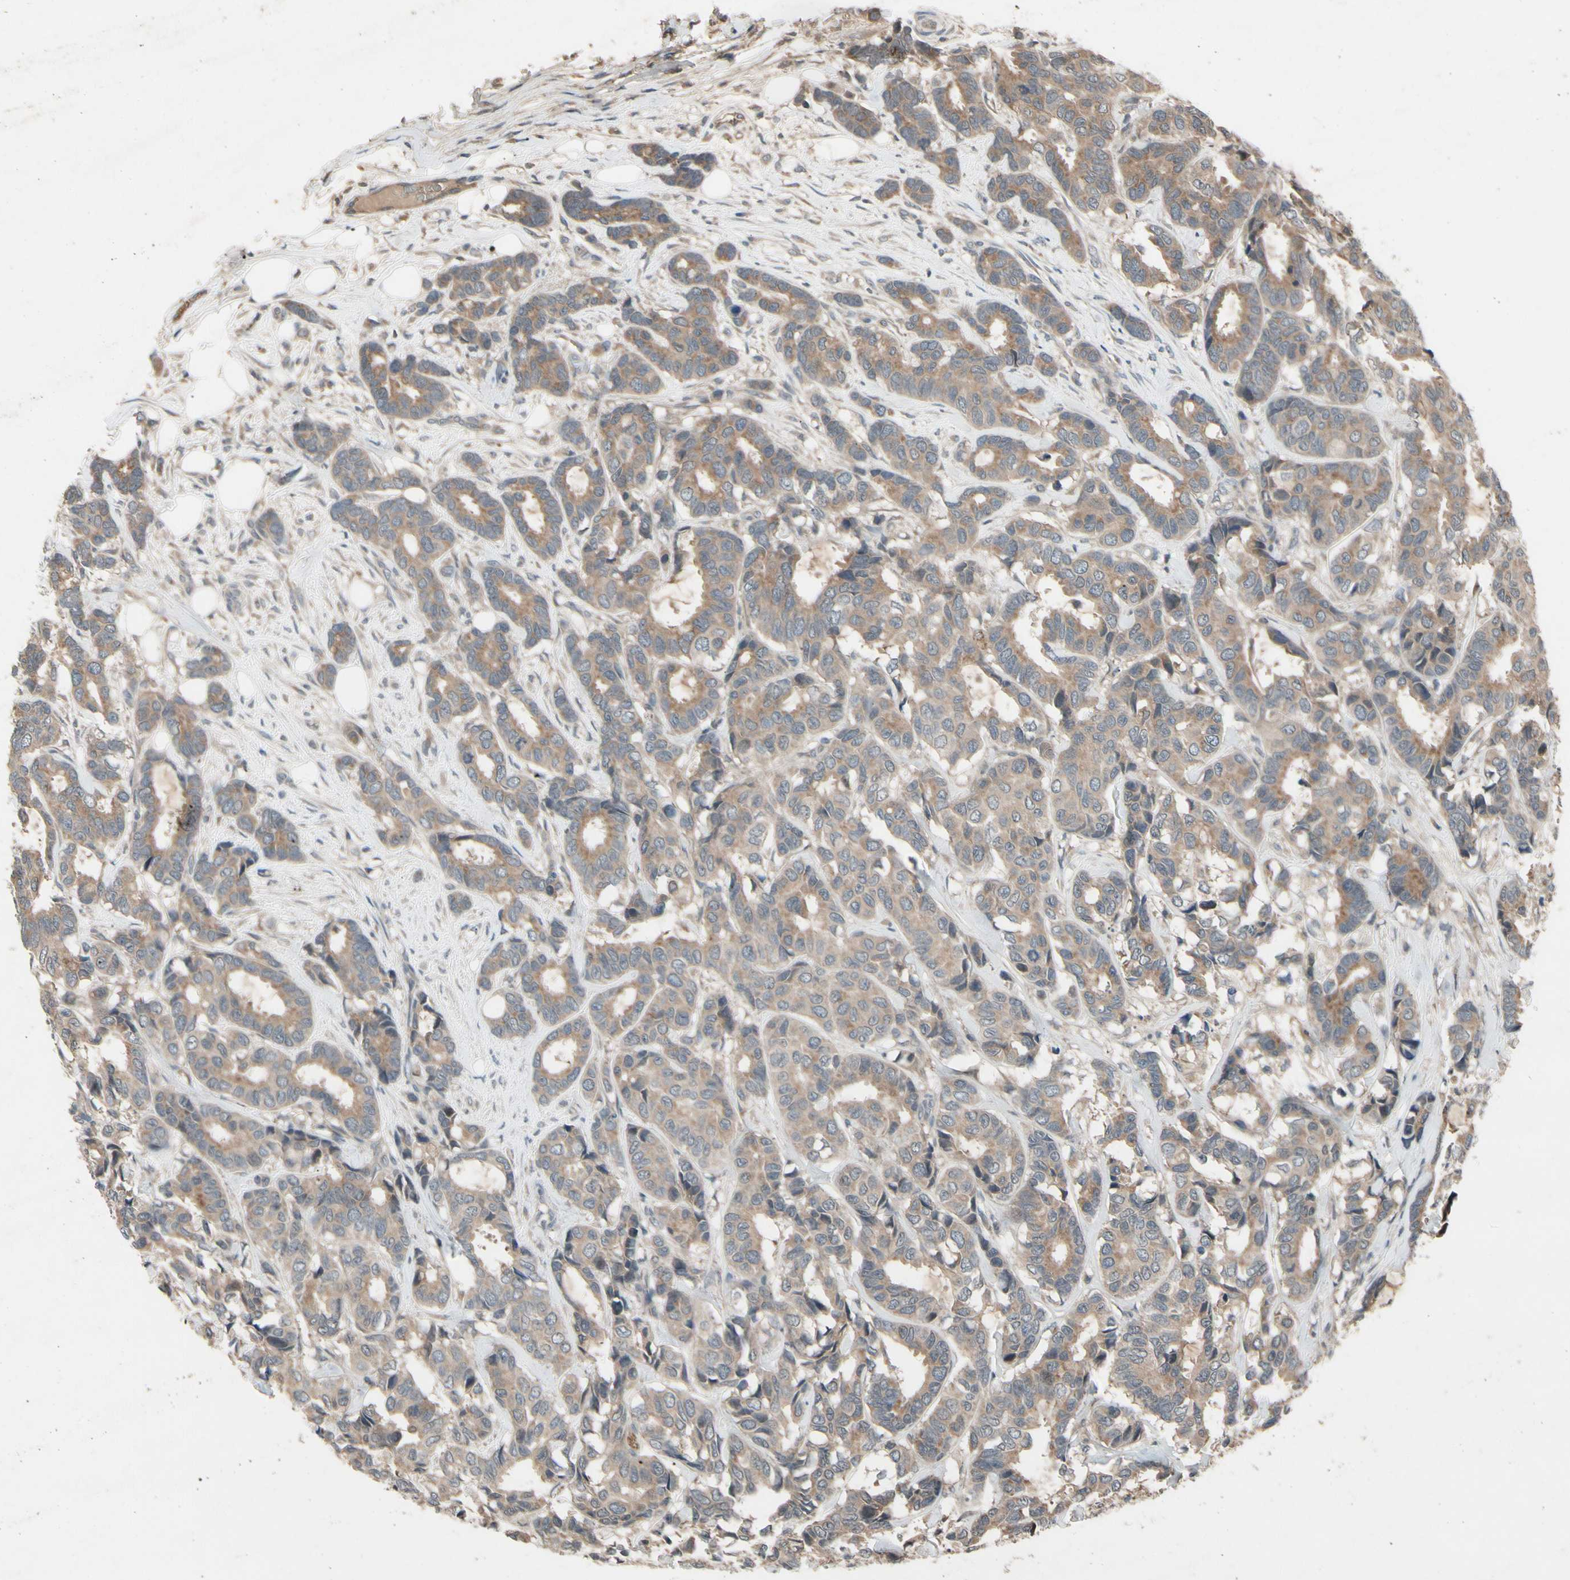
{"staining": {"intensity": "moderate", "quantity": ">75%", "location": "cytoplasmic/membranous"}, "tissue": "breast cancer", "cell_type": "Tumor cells", "image_type": "cancer", "snomed": [{"axis": "morphology", "description": "Duct carcinoma"}, {"axis": "topography", "description": "Breast"}], "caption": "Tumor cells demonstrate medium levels of moderate cytoplasmic/membranous staining in about >75% of cells in human breast cancer.", "gene": "NSF", "patient": {"sex": "female", "age": 87}}